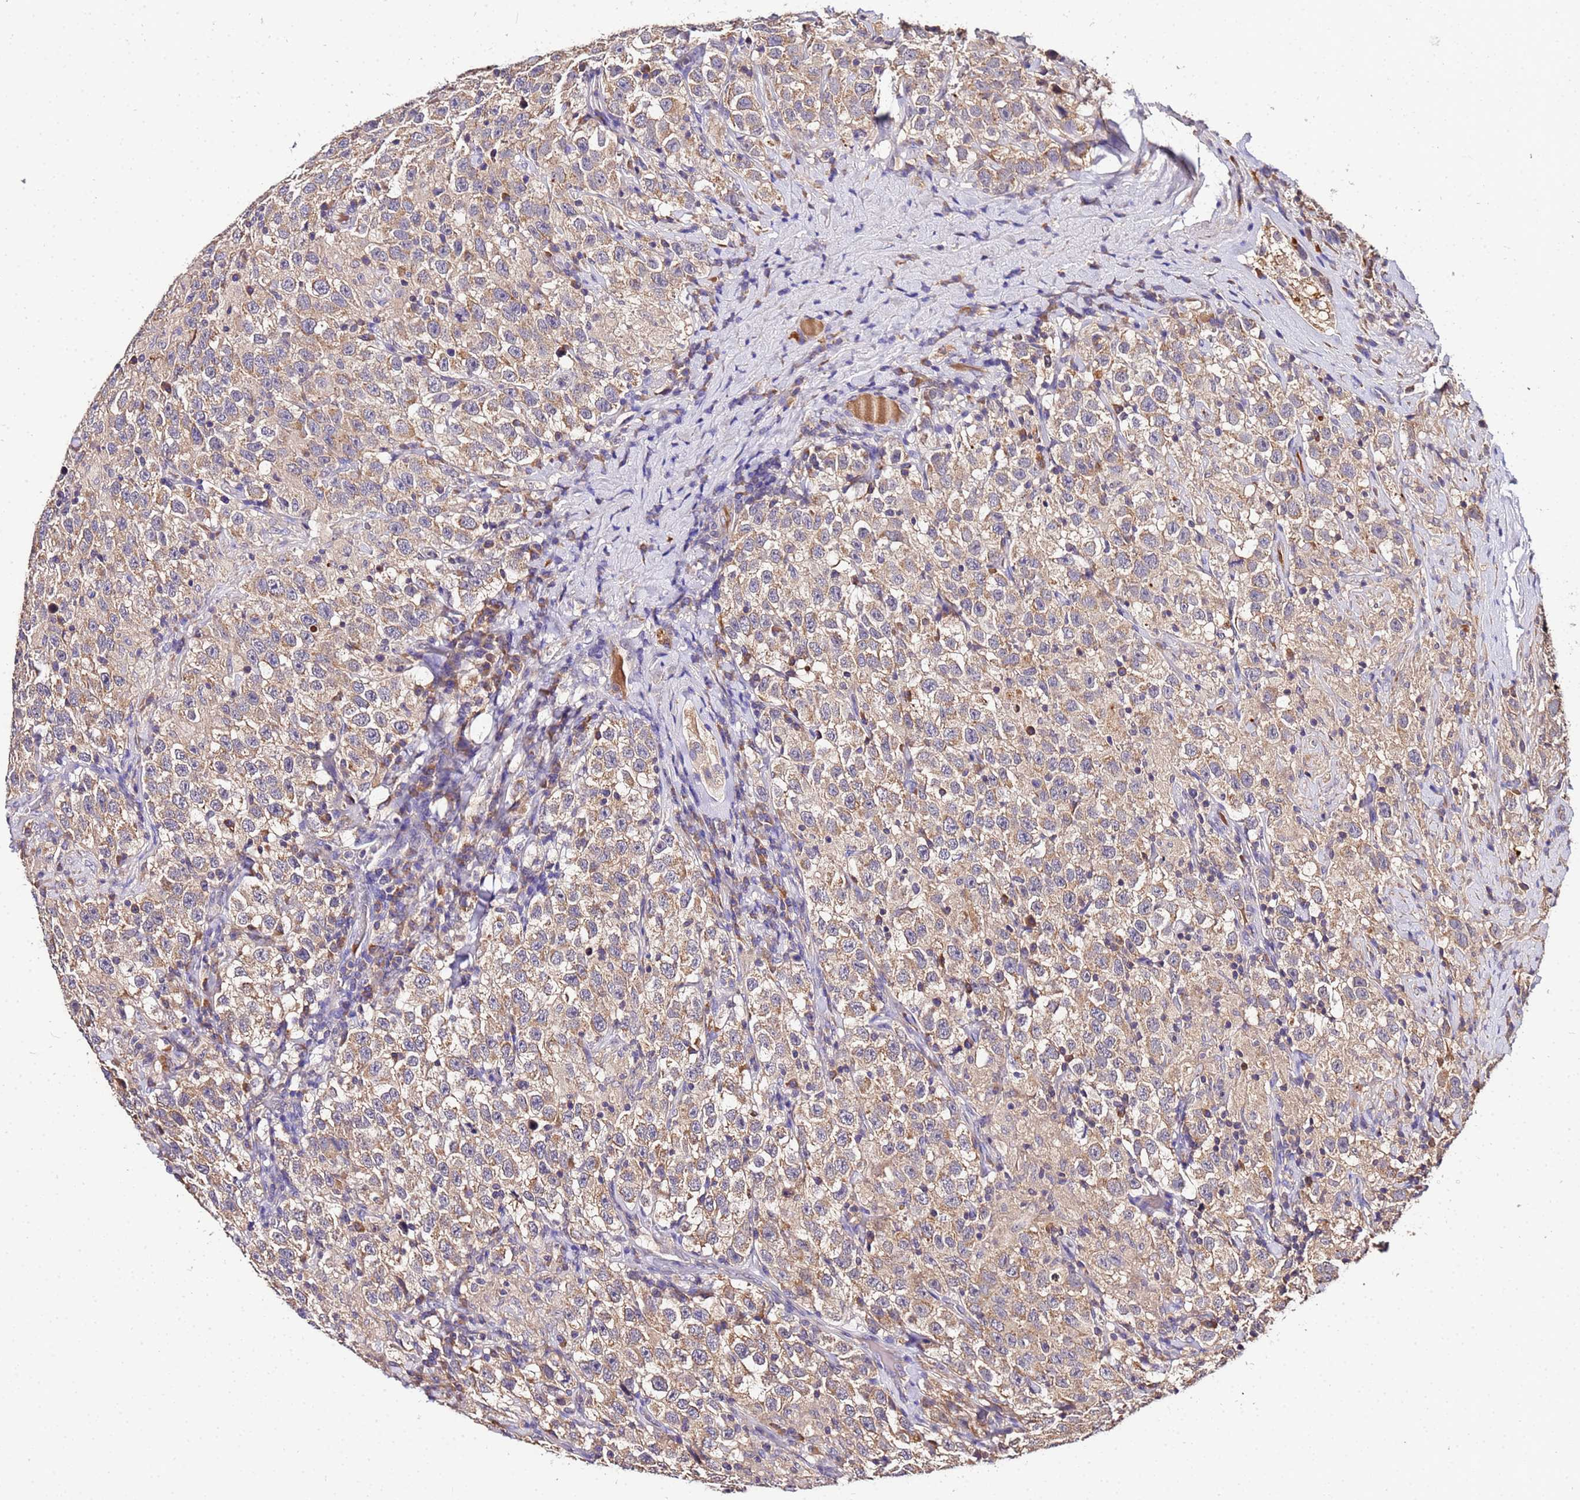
{"staining": {"intensity": "weak", "quantity": ">75%", "location": "cytoplasmic/membranous"}, "tissue": "testis cancer", "cell_type": "Tumor cells", "image_type": "cancer", "snomed": [{"axis": "morphology", "description": "Seminoma, NOS"}, {"axis": "topography", "description": "Testis"}], "caption": "Seminoma (testis) stained for a protein (brown) shows weak cytoplasmic/membranous positive positivity in approximately >75% of tumor cells.", "gene": "MTERF1", "patient": {"sex": "male", "age": 41}}